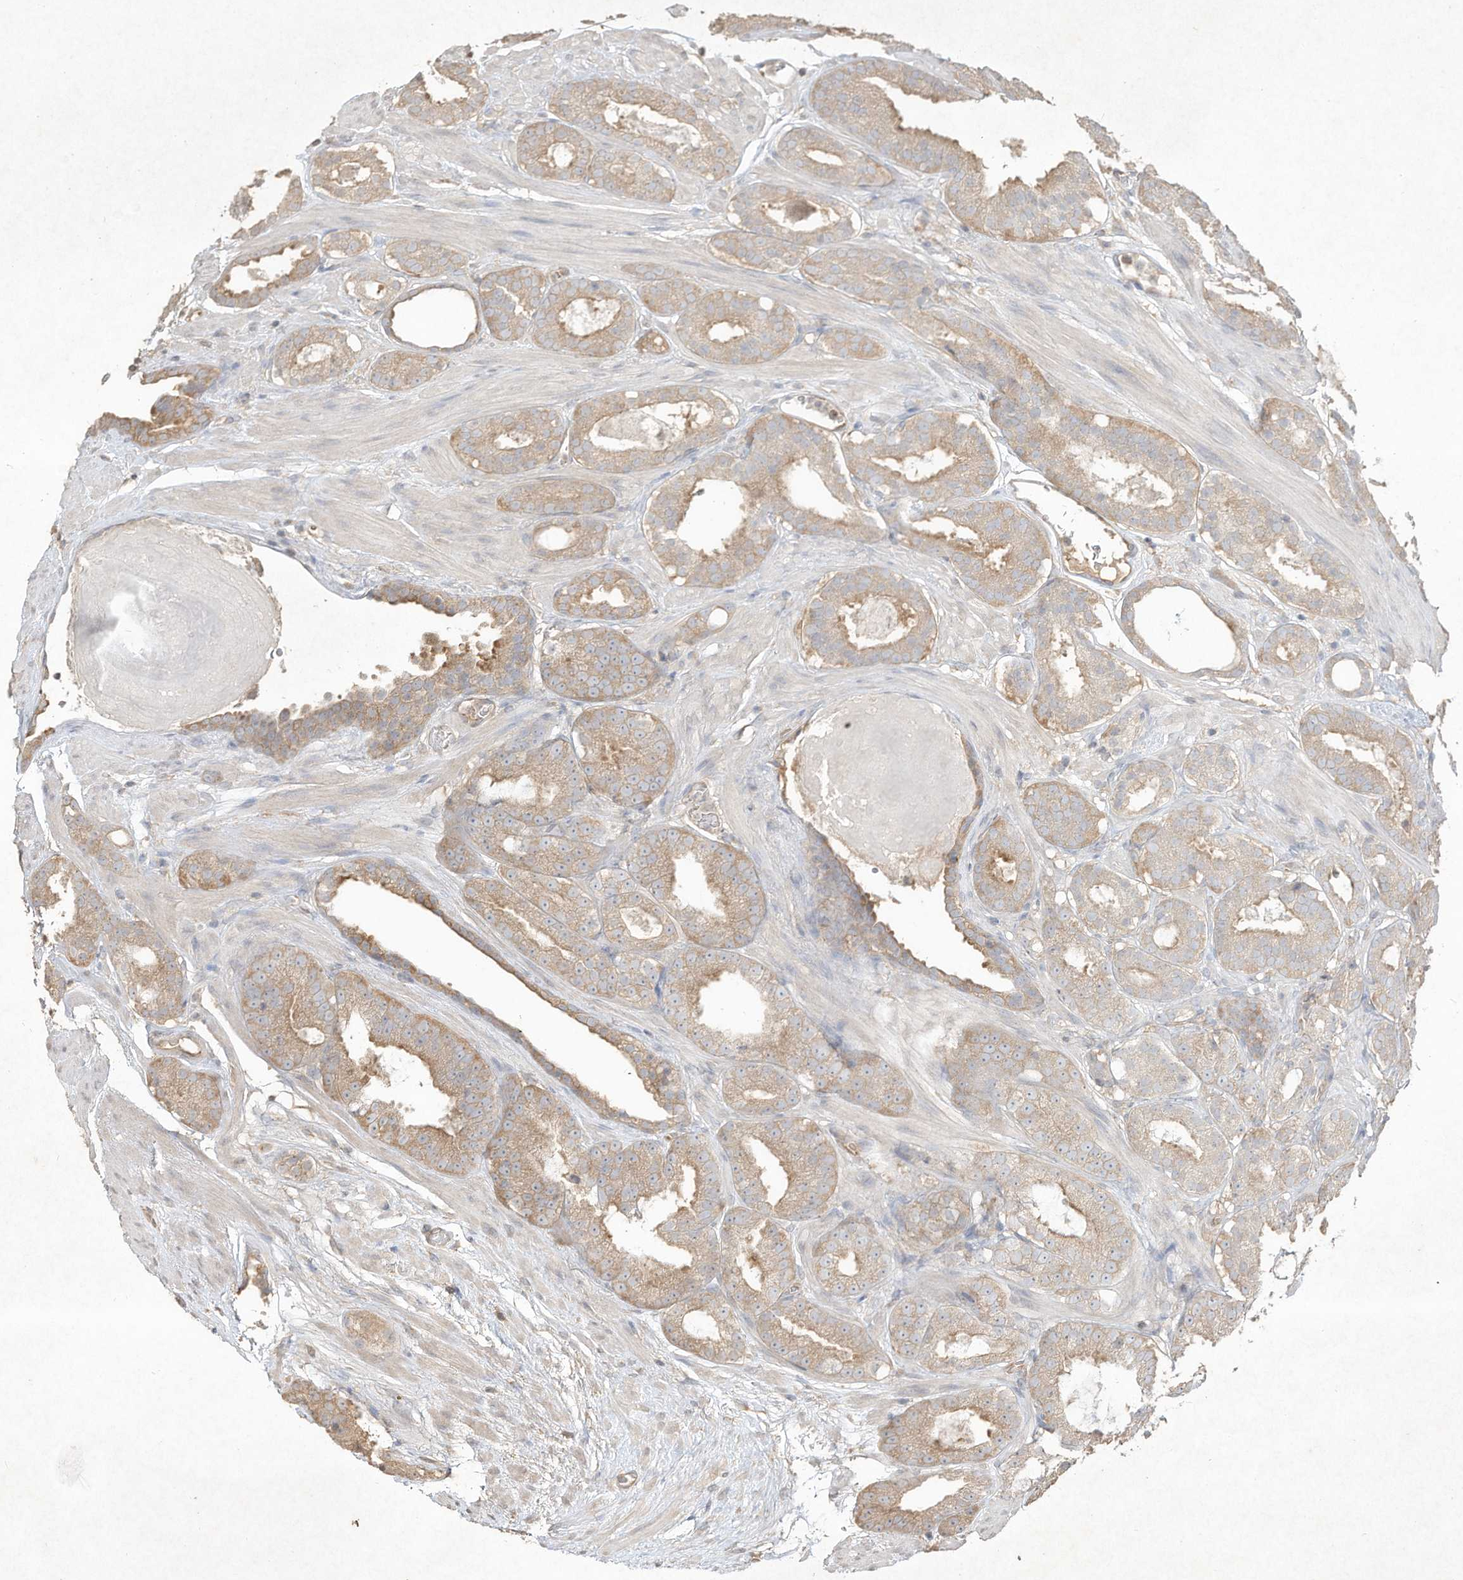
{"staining": {"intensity": "weak", "quantity": ">75%", "location": "cytoplasmic/membranous"}, "tissue": "prostate cancer", "cell_type": "Tumor cells", "image_type": "cancer", "snomed": [{"axis": "morphology", "description": "Adenocarcinoma, Low grade"}, {"axis": "topography", "description": "Prostate"}], "caption": "Prostate adenocarcinoma (low-grade) stained with DAB immunohistochemistry displays low levels of weak cytoplasmic/membranous expression in approximately >75% of tumor cells.", "gene": "DYNC1I2", "patient": {"sex": "male", "age": 69}}